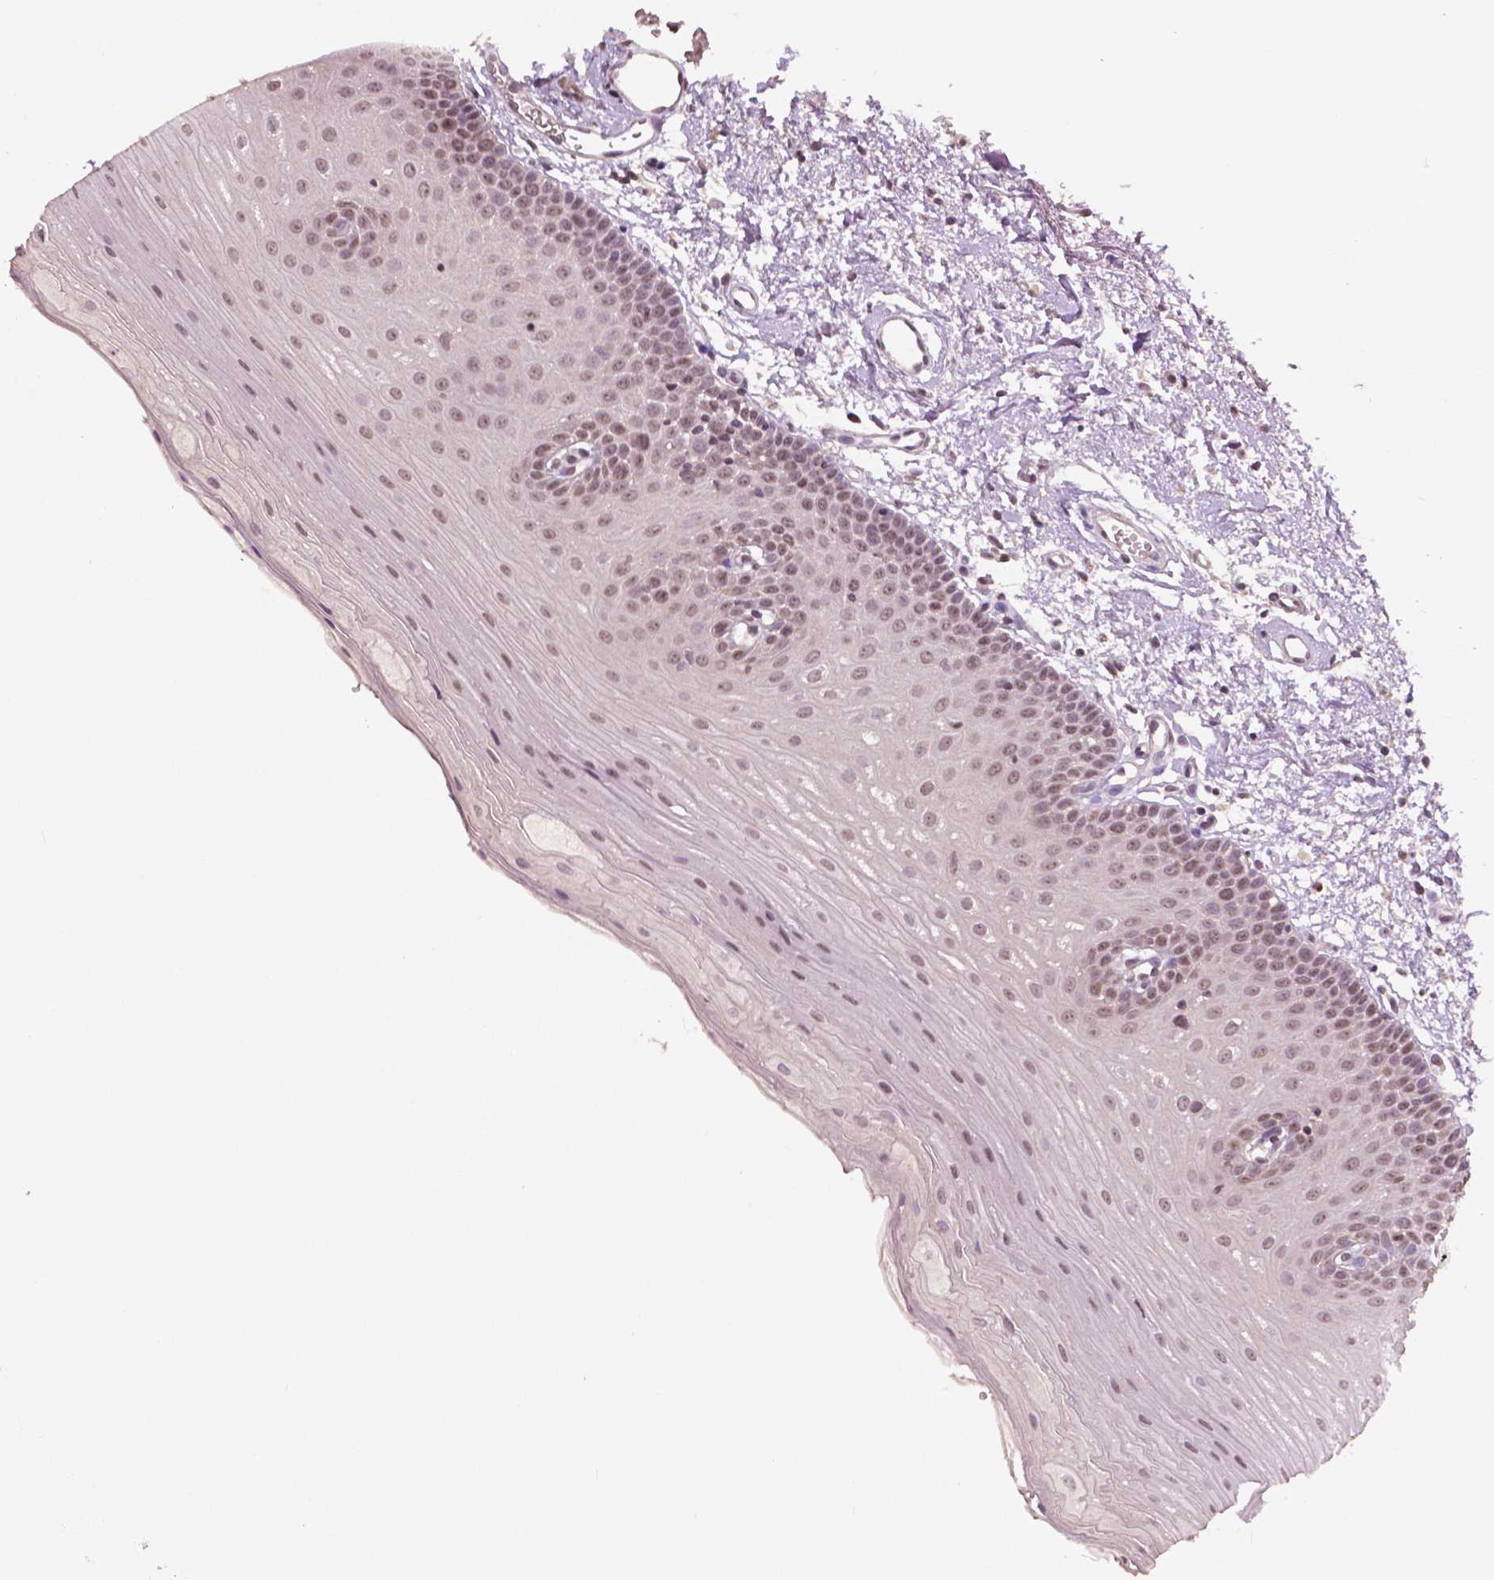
{"staining": {"intensity": "moderate", "quantity": ">75%", "location": "nuclear"}, "tissue": "oral mucosa", "cell_type": "Squamous epithelial cells", "image_type": "normal", "snomed": [{"axis": "morphology", "description": "Normal tissue, NOS"}, {"axis": "morphology", "description": "Adenocarcinoma, NOS"}, {"axis": "topography", "description": "Oral tissue"}, {"axis": "topography", "description": "Head-Neck"}], "caption": "IHC micrograph of normal oral mucosa: human oral mucosa stained using IHC demonstrates medium levels of moderate protein expression localized specifically in the nuclear of squamous epithelial cells, appearing as a nuclear brown color.", "gene": "DEK", "patient": {"sex": "female", "age": 57}}